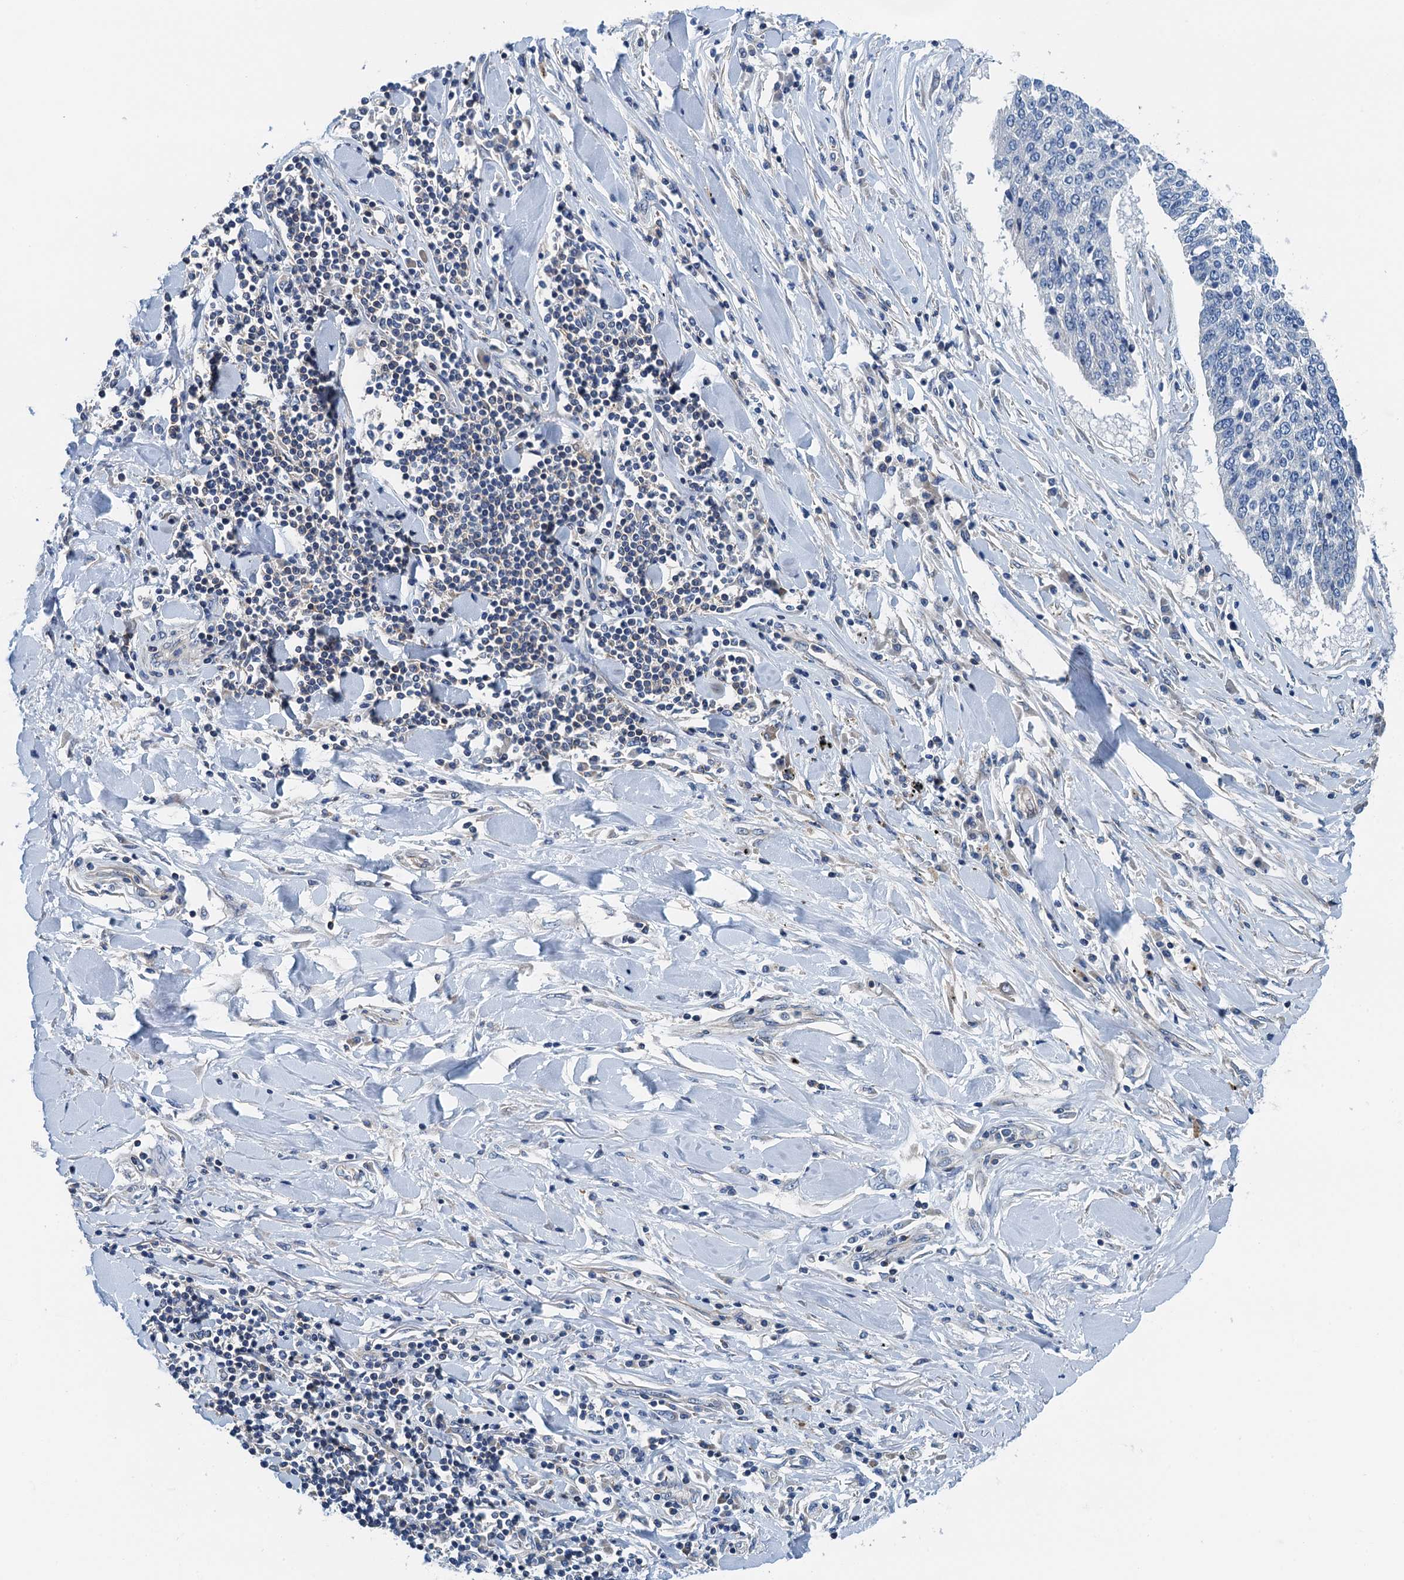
{"staining": {"intensity": "negative", "quantity": "none", "location": "none"}, "tissue": "lung cancer", "cell_type": "Tumor cells", "image_type": "cancer", "snomed": [{"axis": "morphology", "description": "Normal tissue, NOS"}, {"axis": "morphology", "description": "Squamous cell carcinoma, NOS"}, {"axis": "topography", "description": "Cartilage tissue"}, {"axis": "topography", "description": "Bronchus"}, {"axis": "topography", "description": "Lung"}, {"axis": "topography", "description": "Peripheral nerve tissue"}], "caption": "This image is of squamous cell carcinoma (lung) stained with IHC to label a protein in brown with the nuclei are counter-stained blue. There is no staining in tumor cells.", "gene": "PPP1R14D", "patient": {"sex": "female", "age": 49}}